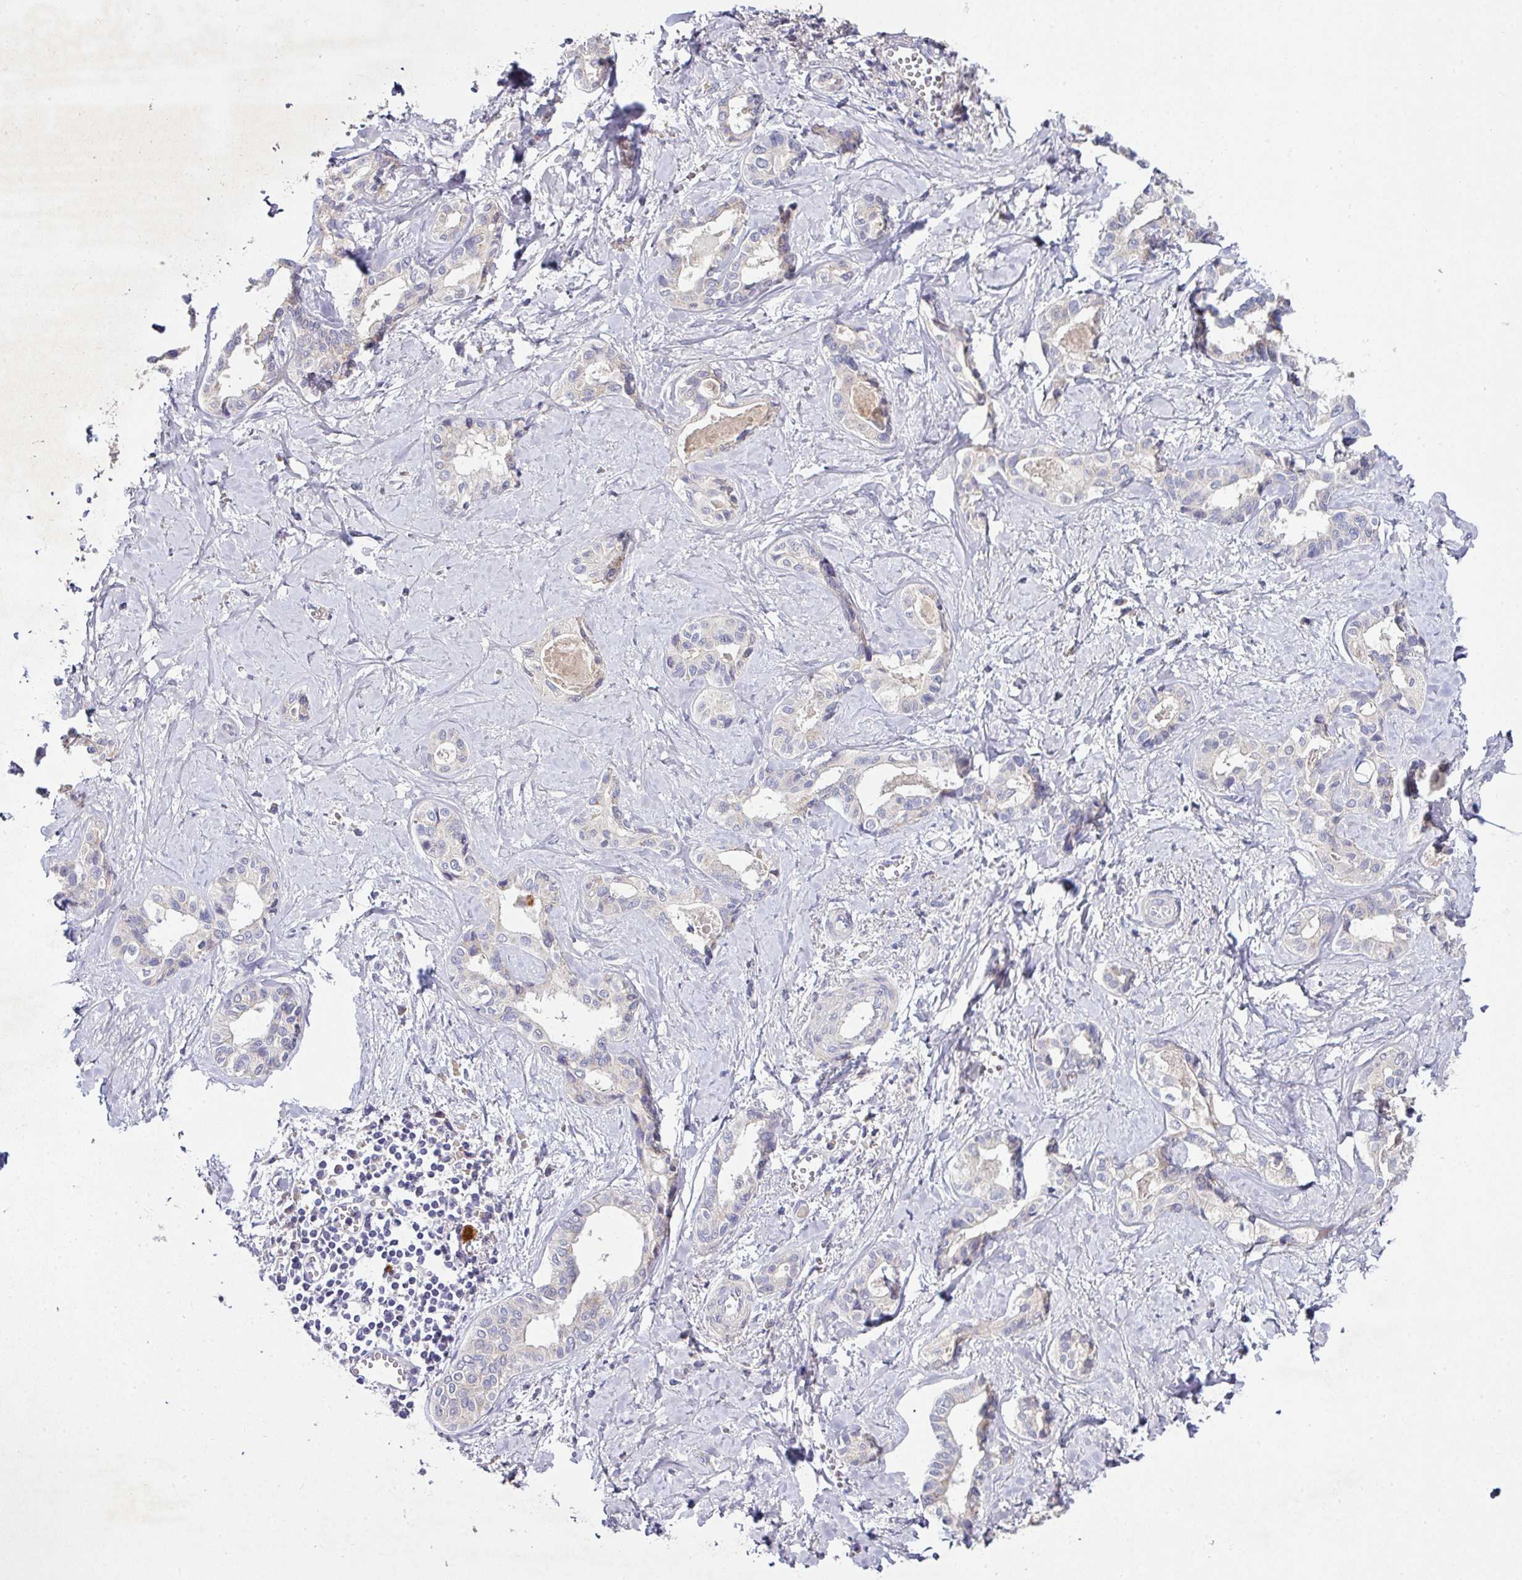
{"staining": {"intensity": "negative", "quantity": "none", "location": "none"}, "tissue": "liver cancer", "cell_type": "Tumor cells", "image_type": "cancer", "snomed": [{"axis": "morphology", "description": "Cholangiocarcinoma"}, {"axis": "topography", "description": "Liver"}], "caption": "Cholangiocarcinoma (liver) was stained to show a protein in brown. There is no significant positivity in tumor cells.", "gene": "AEBP2", "patient": {"sex": "female", "age": 77}}